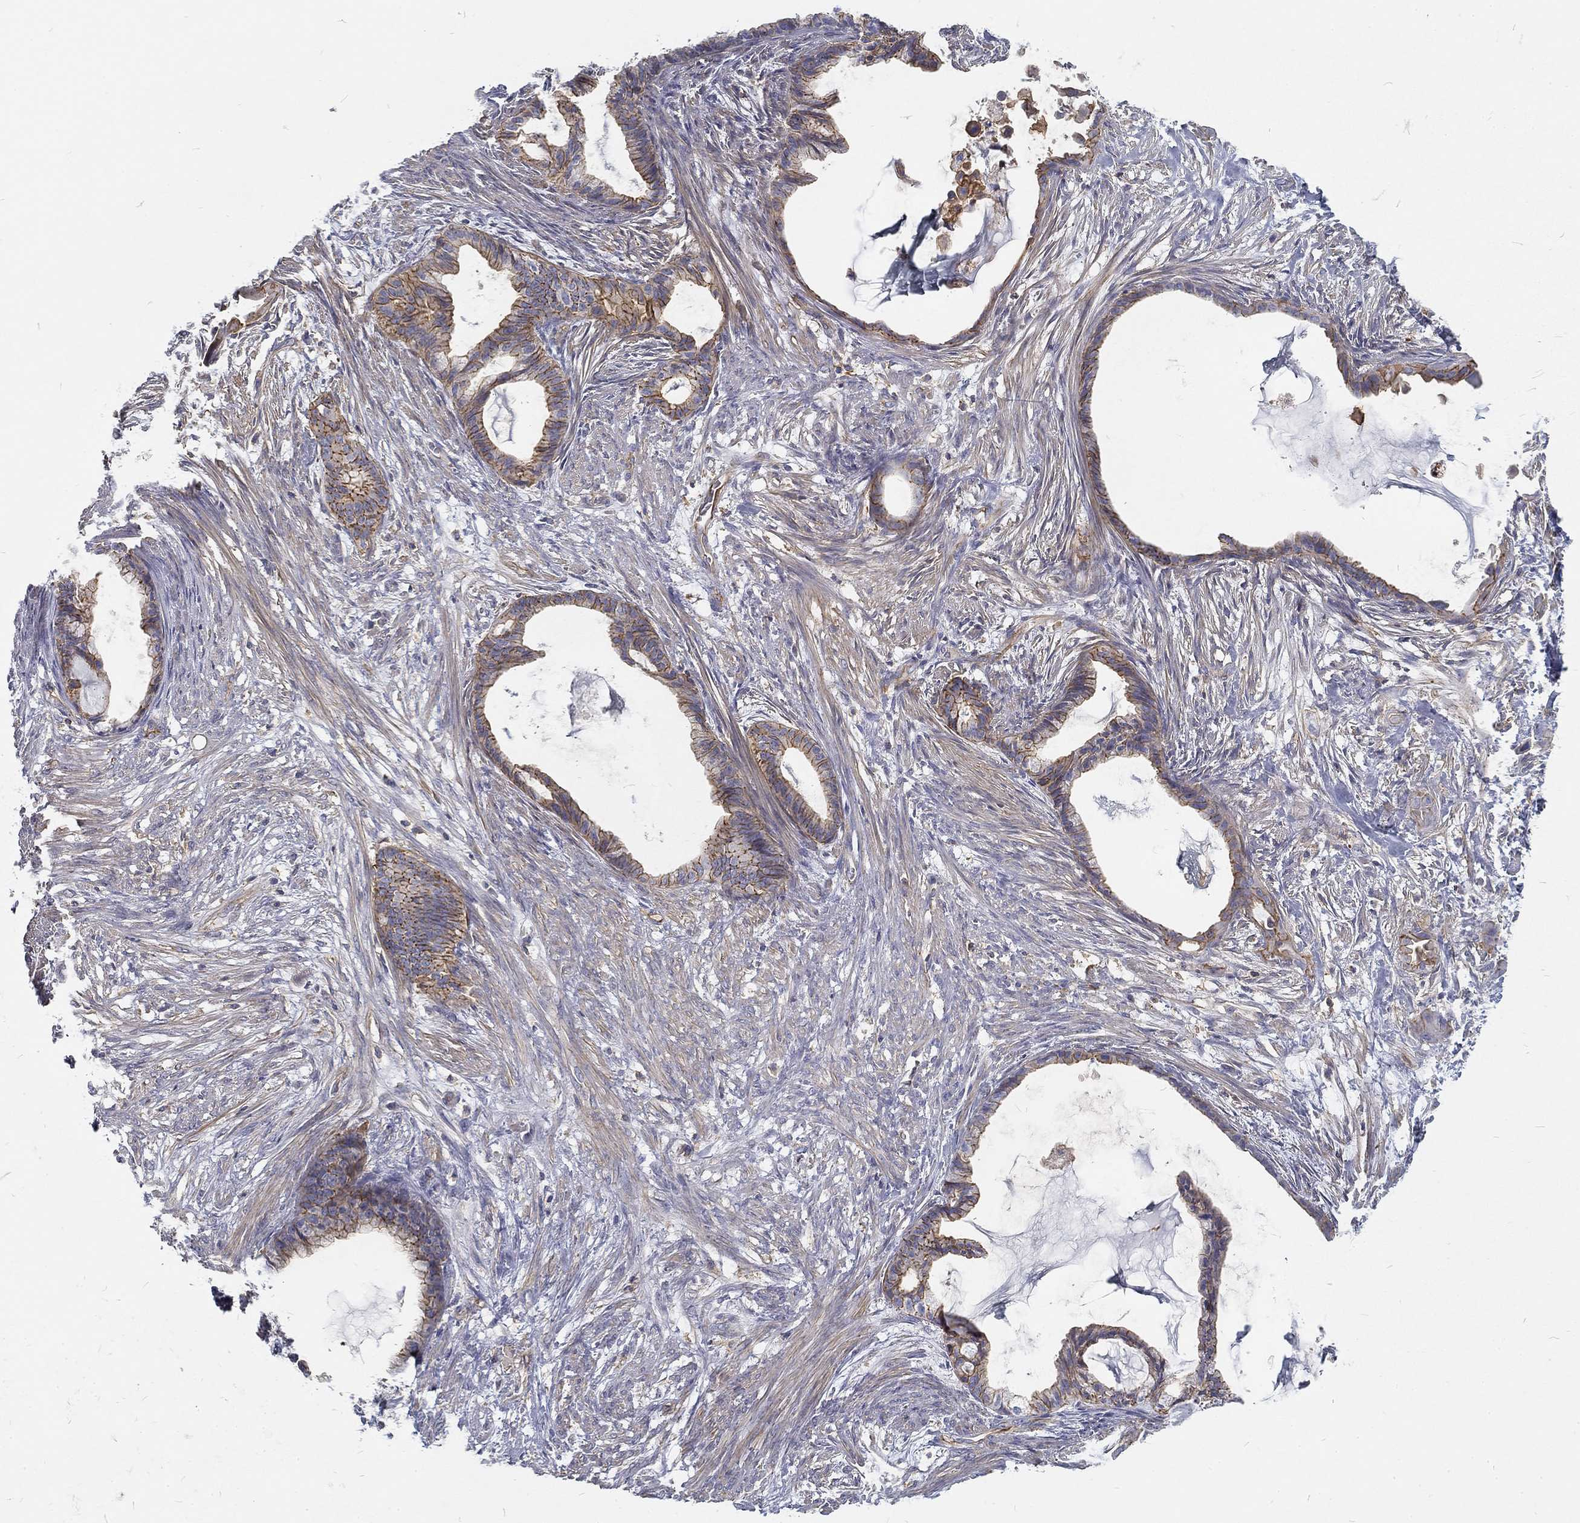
{"staining": {"intensity": "moderate", "quantity": "25%-75%", "location": "cytoplasmic/membranous"}, "tissue": "endometrial cancer", "cell_type": "Tumor cells", "image_type": "cancer", "snomed": [{"axis": "morphology", "description": "Adenocarcinoma, NOS"}, {"axis": "topography", "description": "Endometrium"}], "caption": "DAB immunohistochemical staining of human endometrial adenocarcinoma exhibits moderate cytoplasmic/membranous protein staining in about 25%-75% of tumor cells. (IHC, brightfield microscopy, high magnification).", "gene": "MTMR11", "patient": {"sex": "female", "age": 86}}